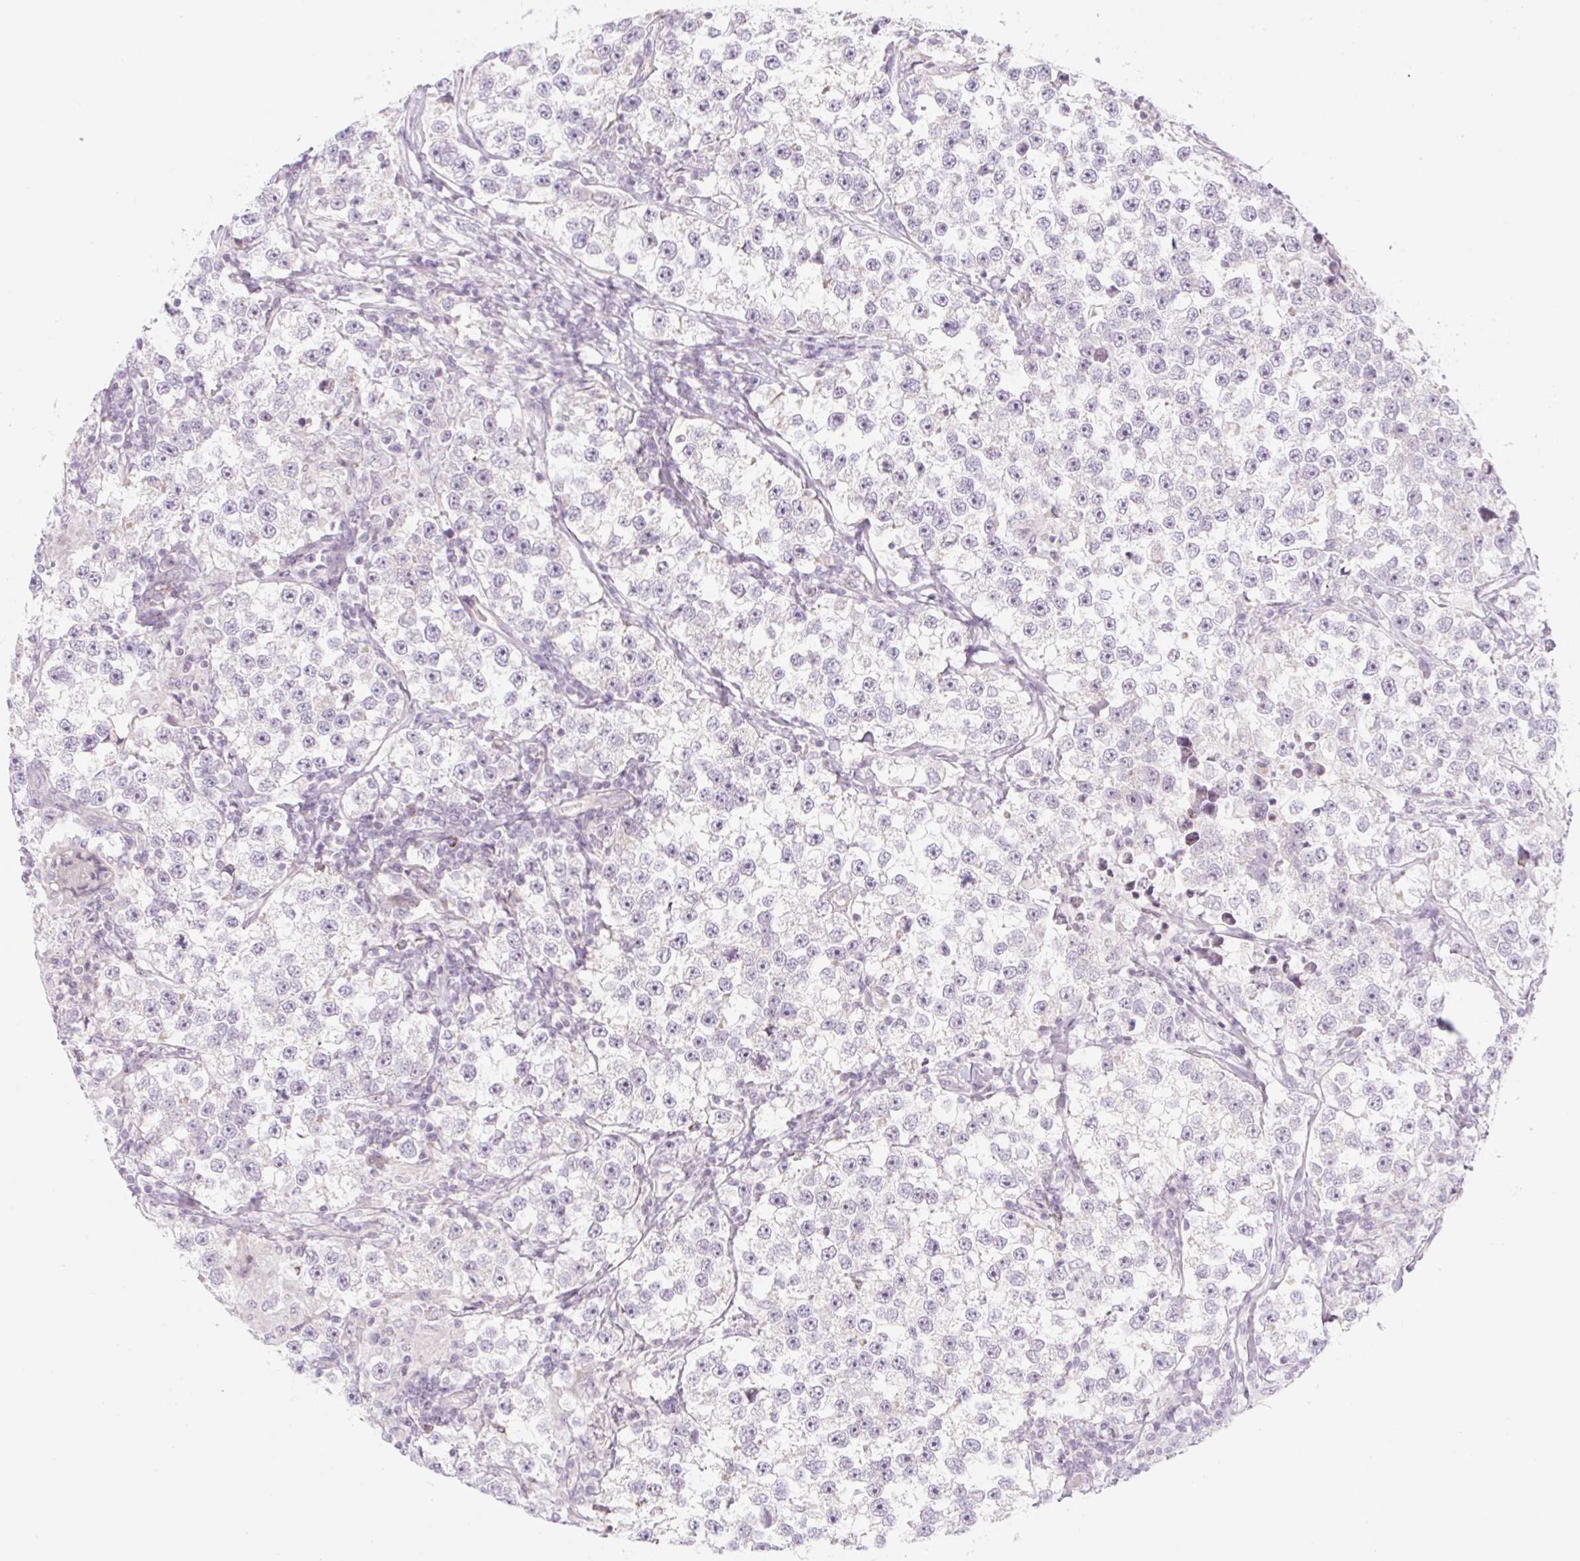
{"staining": {"intensity": "negative", "quantity": "none", "location": "none"}, "tissue": "testis cancer", "cell_type": "Tumor cells", "image_type": "cancer", "snomed": [{"axis": "morphology", "description": "Seminoma, NOS"}, {"axis": "topography", "description": "Testis"}], "caption": "Testis seminoma stained for a protein using immunohistochemistry shows no staining tumor cells.", "gene": "CASKIN1", "patient": {"sex": "male", "age": 46}}